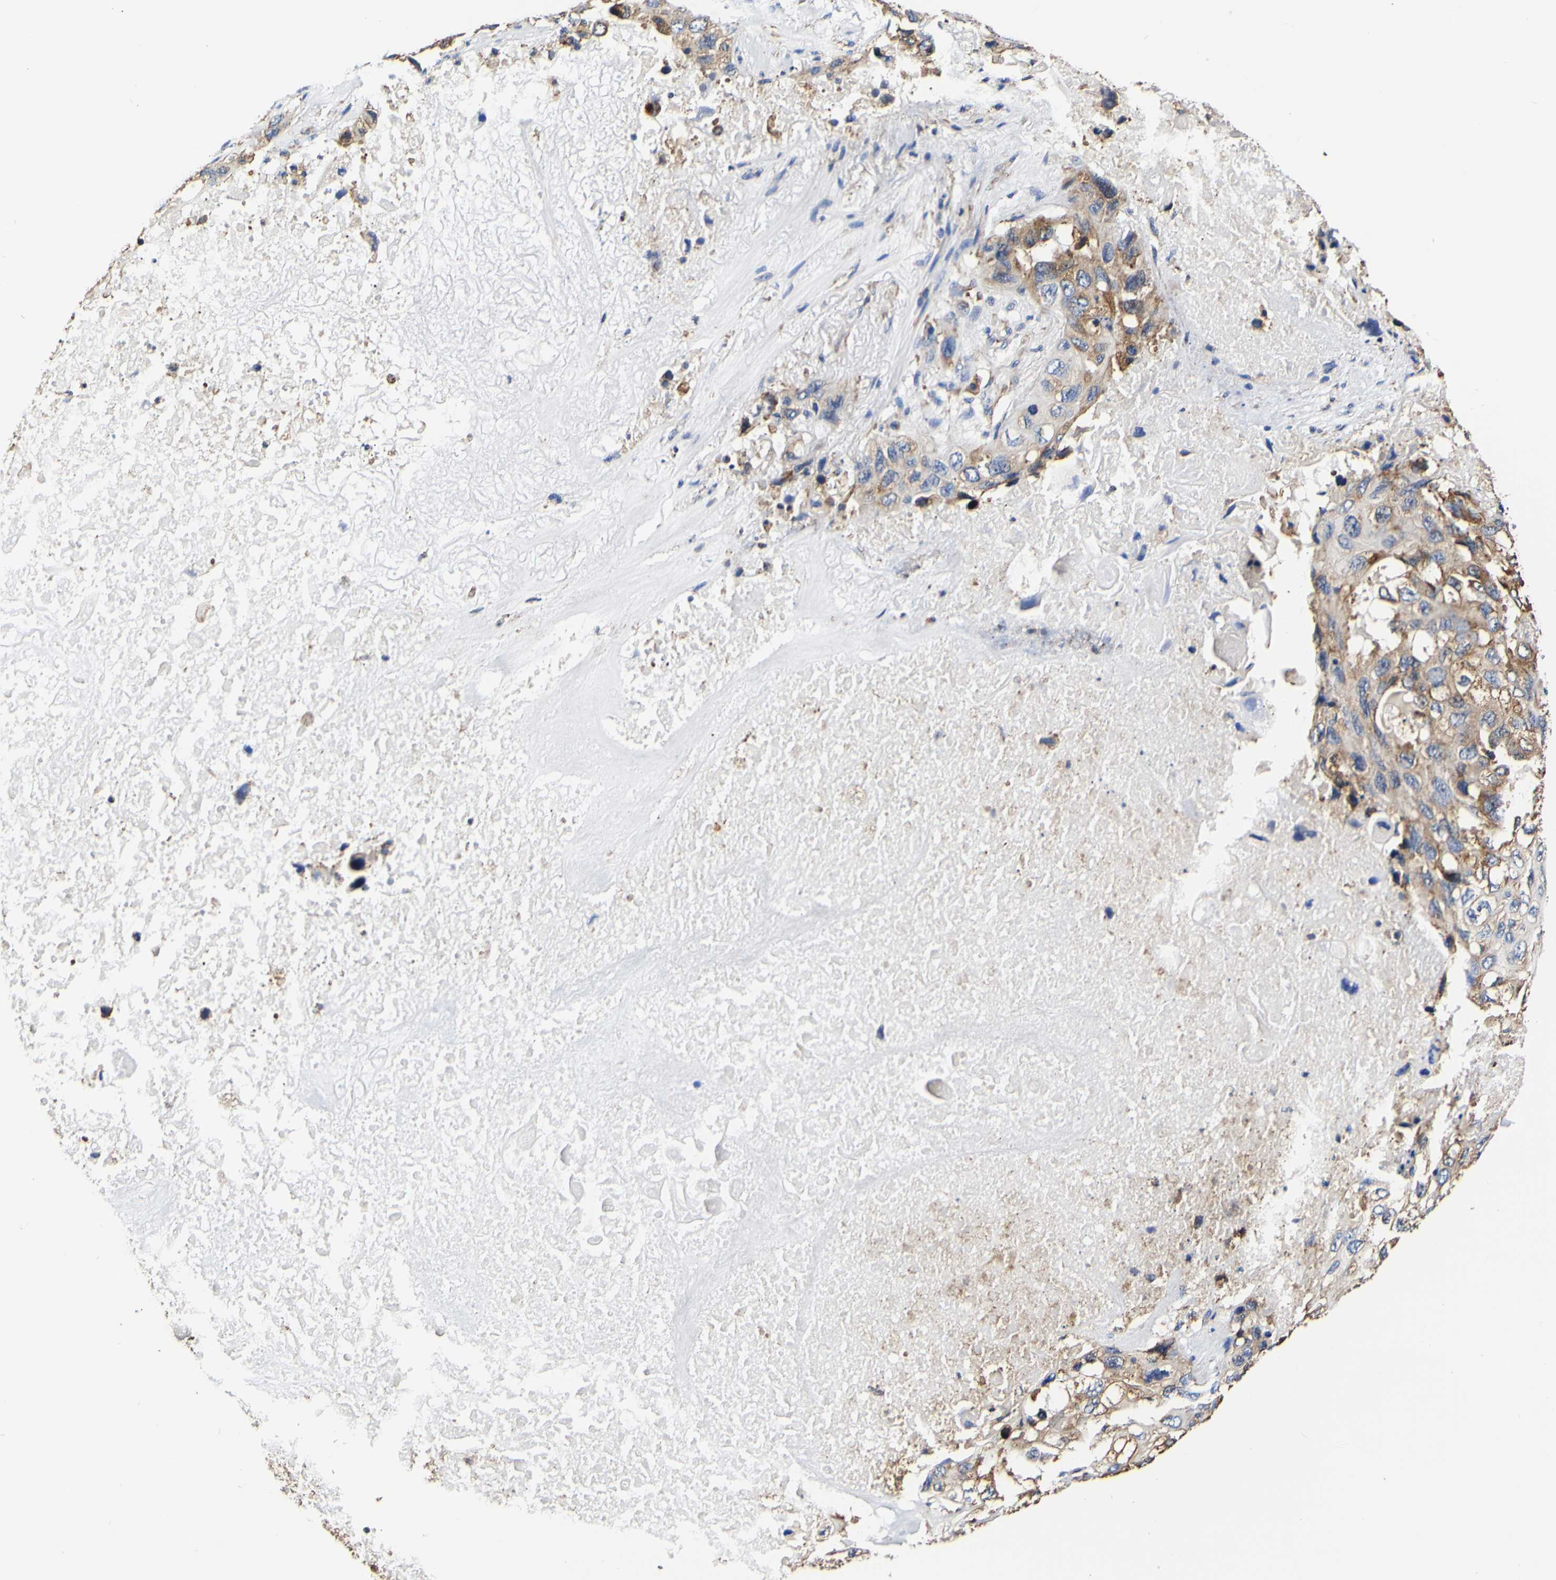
{"staining": {"intensity": "weak", "quantity": "25%-75%", "location": "cytoplasmic/membranous"}, "tissue": "lung cancer", "cell_type": "Tumor cells", "image_type": "cancer", "snomed": [{"axis": "morphology", "description": "Squamous cell carcinoma, NOS"}, {"axis": "topography", "description": "Lung"}], "caption": "Immunohistochemistry (IHC) micrograph of neoplastic tissue: human lung squamous cell carcinoma stained using immunohistochemistry shows low levels of weak protein expression localized specifically in the cytoplasmic/membranous of tumor cells, appearing as a cytoplasmic/membranous brown color.", "gene": "P4HB", "patient": {"sex": "female", "age": 73}}